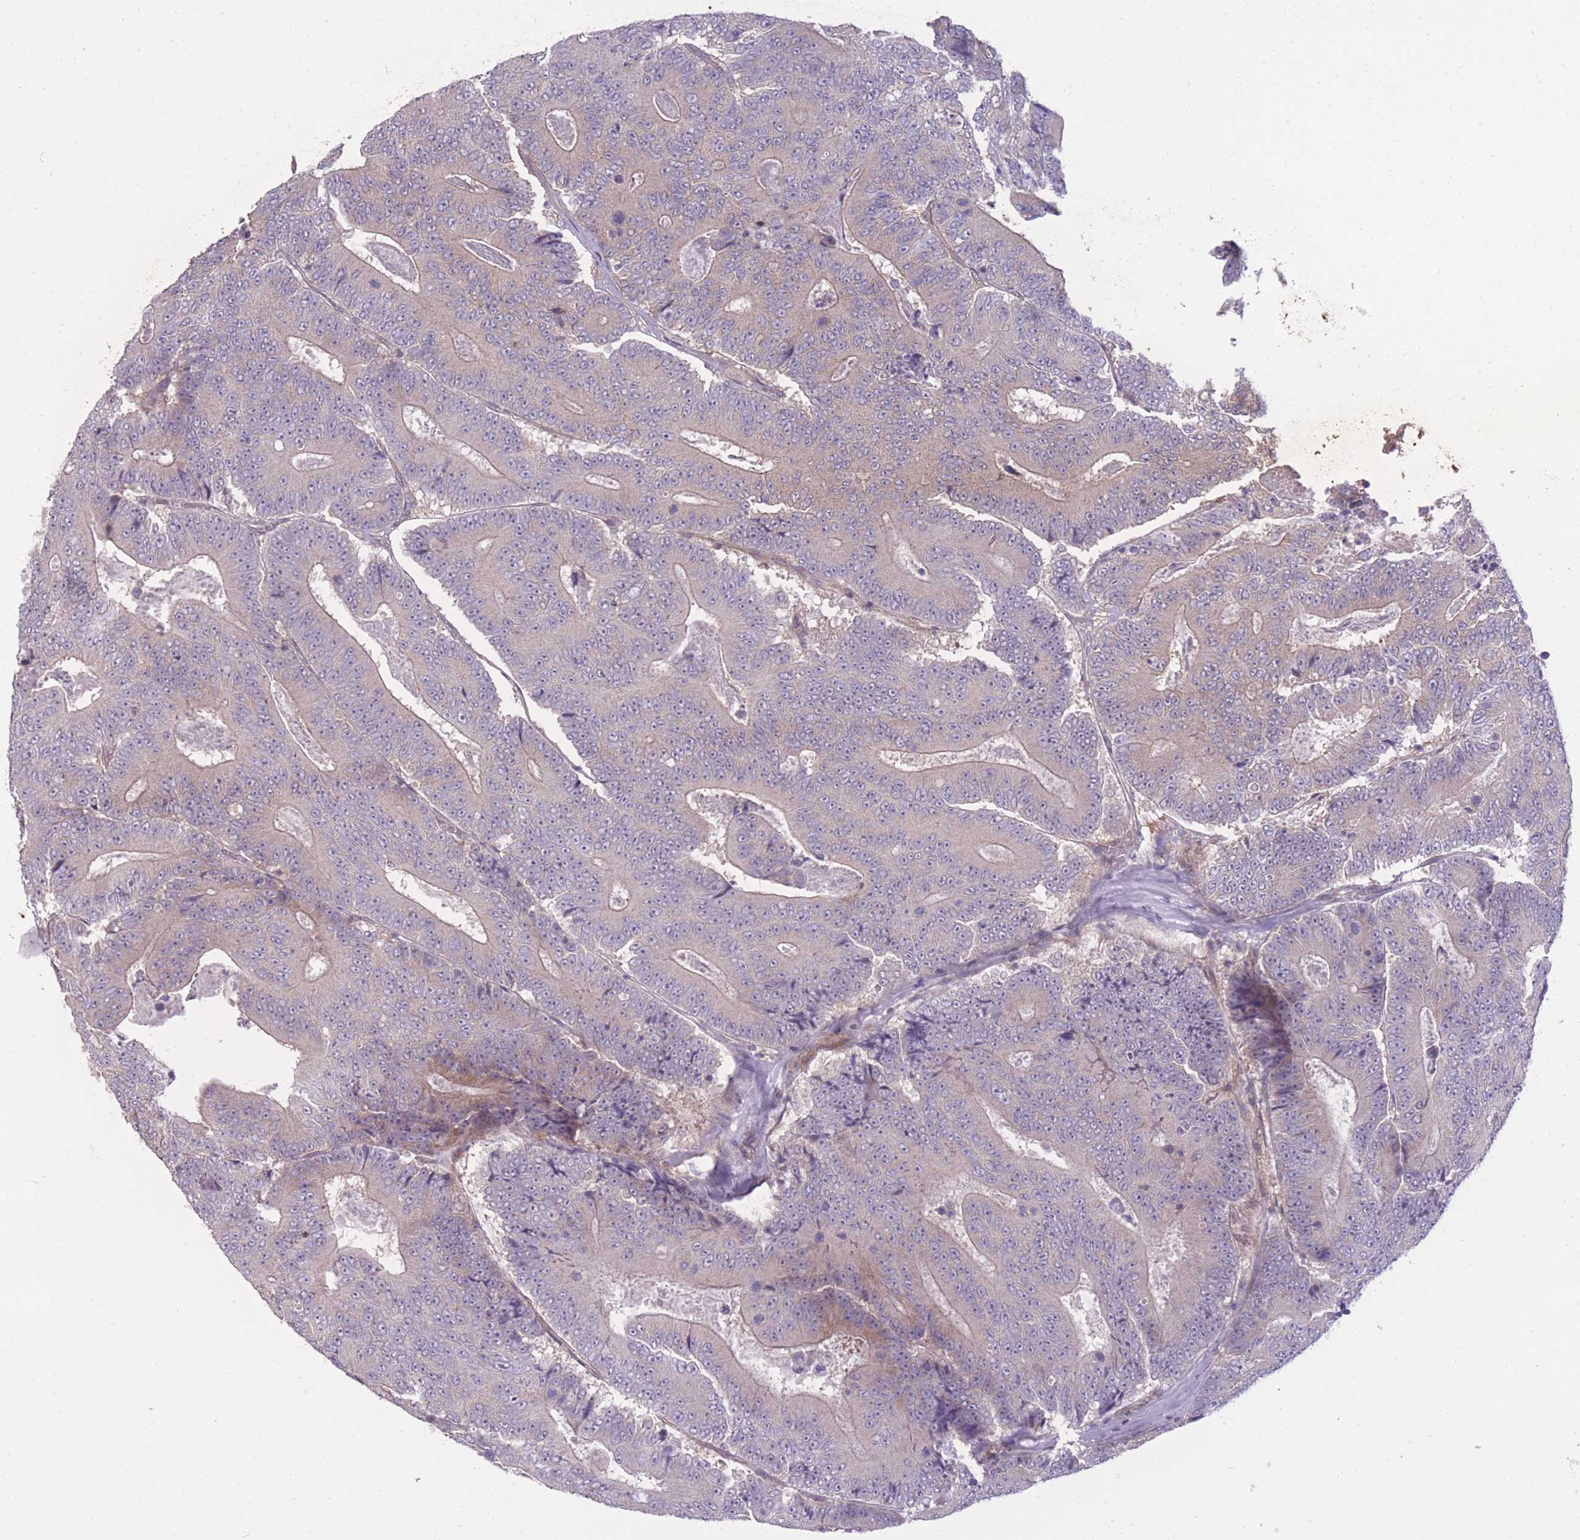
{"staining": {"intensity": "weak", "quantity": "<25%", "location": "cytoplasmic/membranous"}, "tissue": "colorectal cancer", "cell_type": "Tumor cells", "image_type": "cancer", "snomed": [{"axis": "morphology", "description": "Adenocarcinoma, NOS"}, {"axis": "topography", "description": "Colon"}], "caption": "The immunohistochemistry photomicrograph has no significant staining in tumor cells of colorectal cancer tissue.", "gene": "RIC8A", "patient": {"sex": "male", "age": 83}}